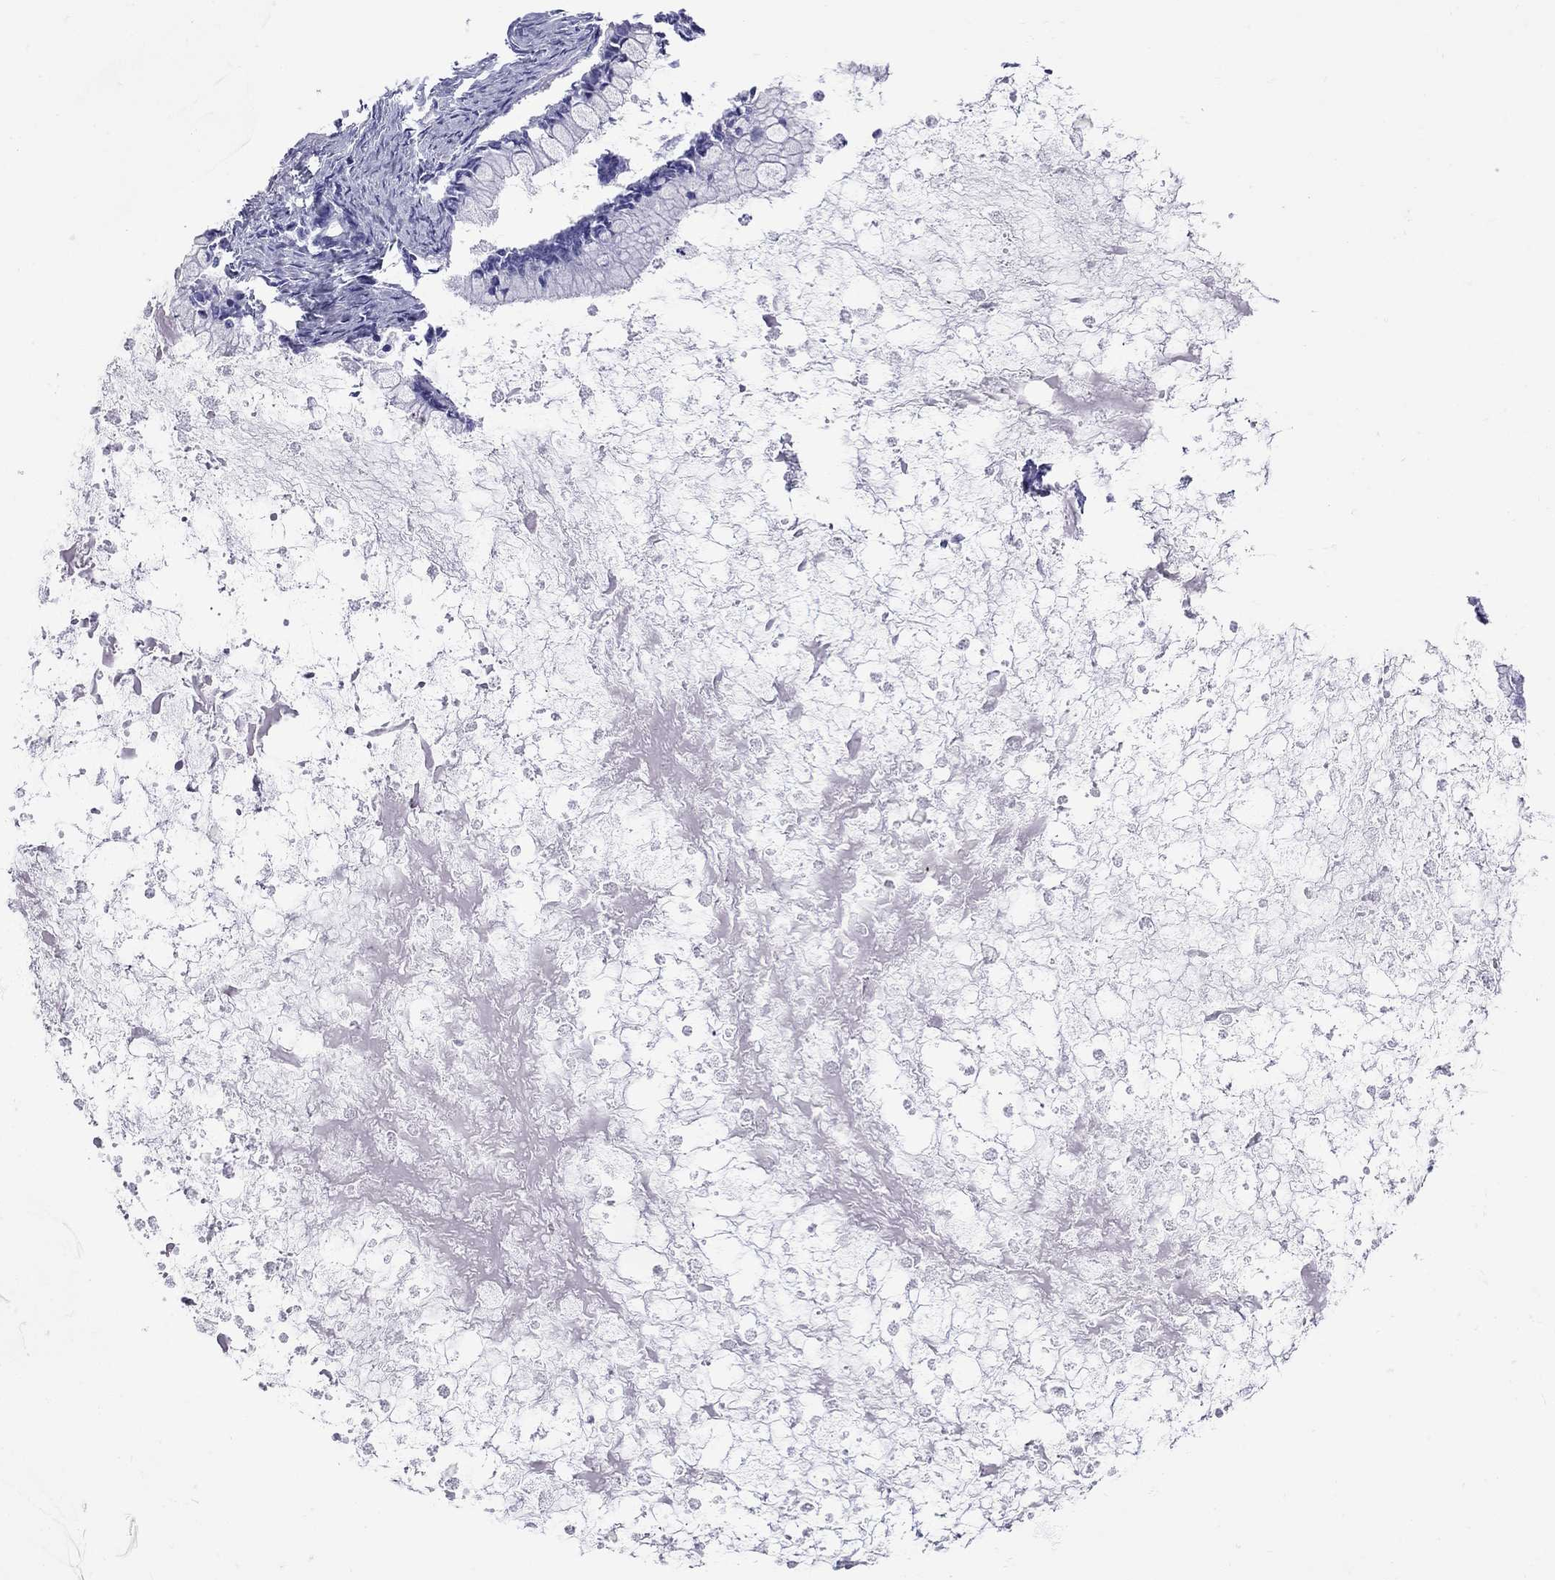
{"staining": {"intensity": "negative", "quantity": "none", "location": "none"}, "tissue": "ovarian cancer", "cell_type": "Tumor cells", "image_type": "cancer", "snomed": [{"axis": "morphology", "description": "Cystadenocarcinoma, mucinous, NOS"}, {"axis": "topography", "description": "Ovary"}], "caption": "Tumor cells show no significant protein staining in ovarian mucinous cystadenocarcinoma.", "gene": "GRIA2", "patient": {"sex": "female", "age": 67}}